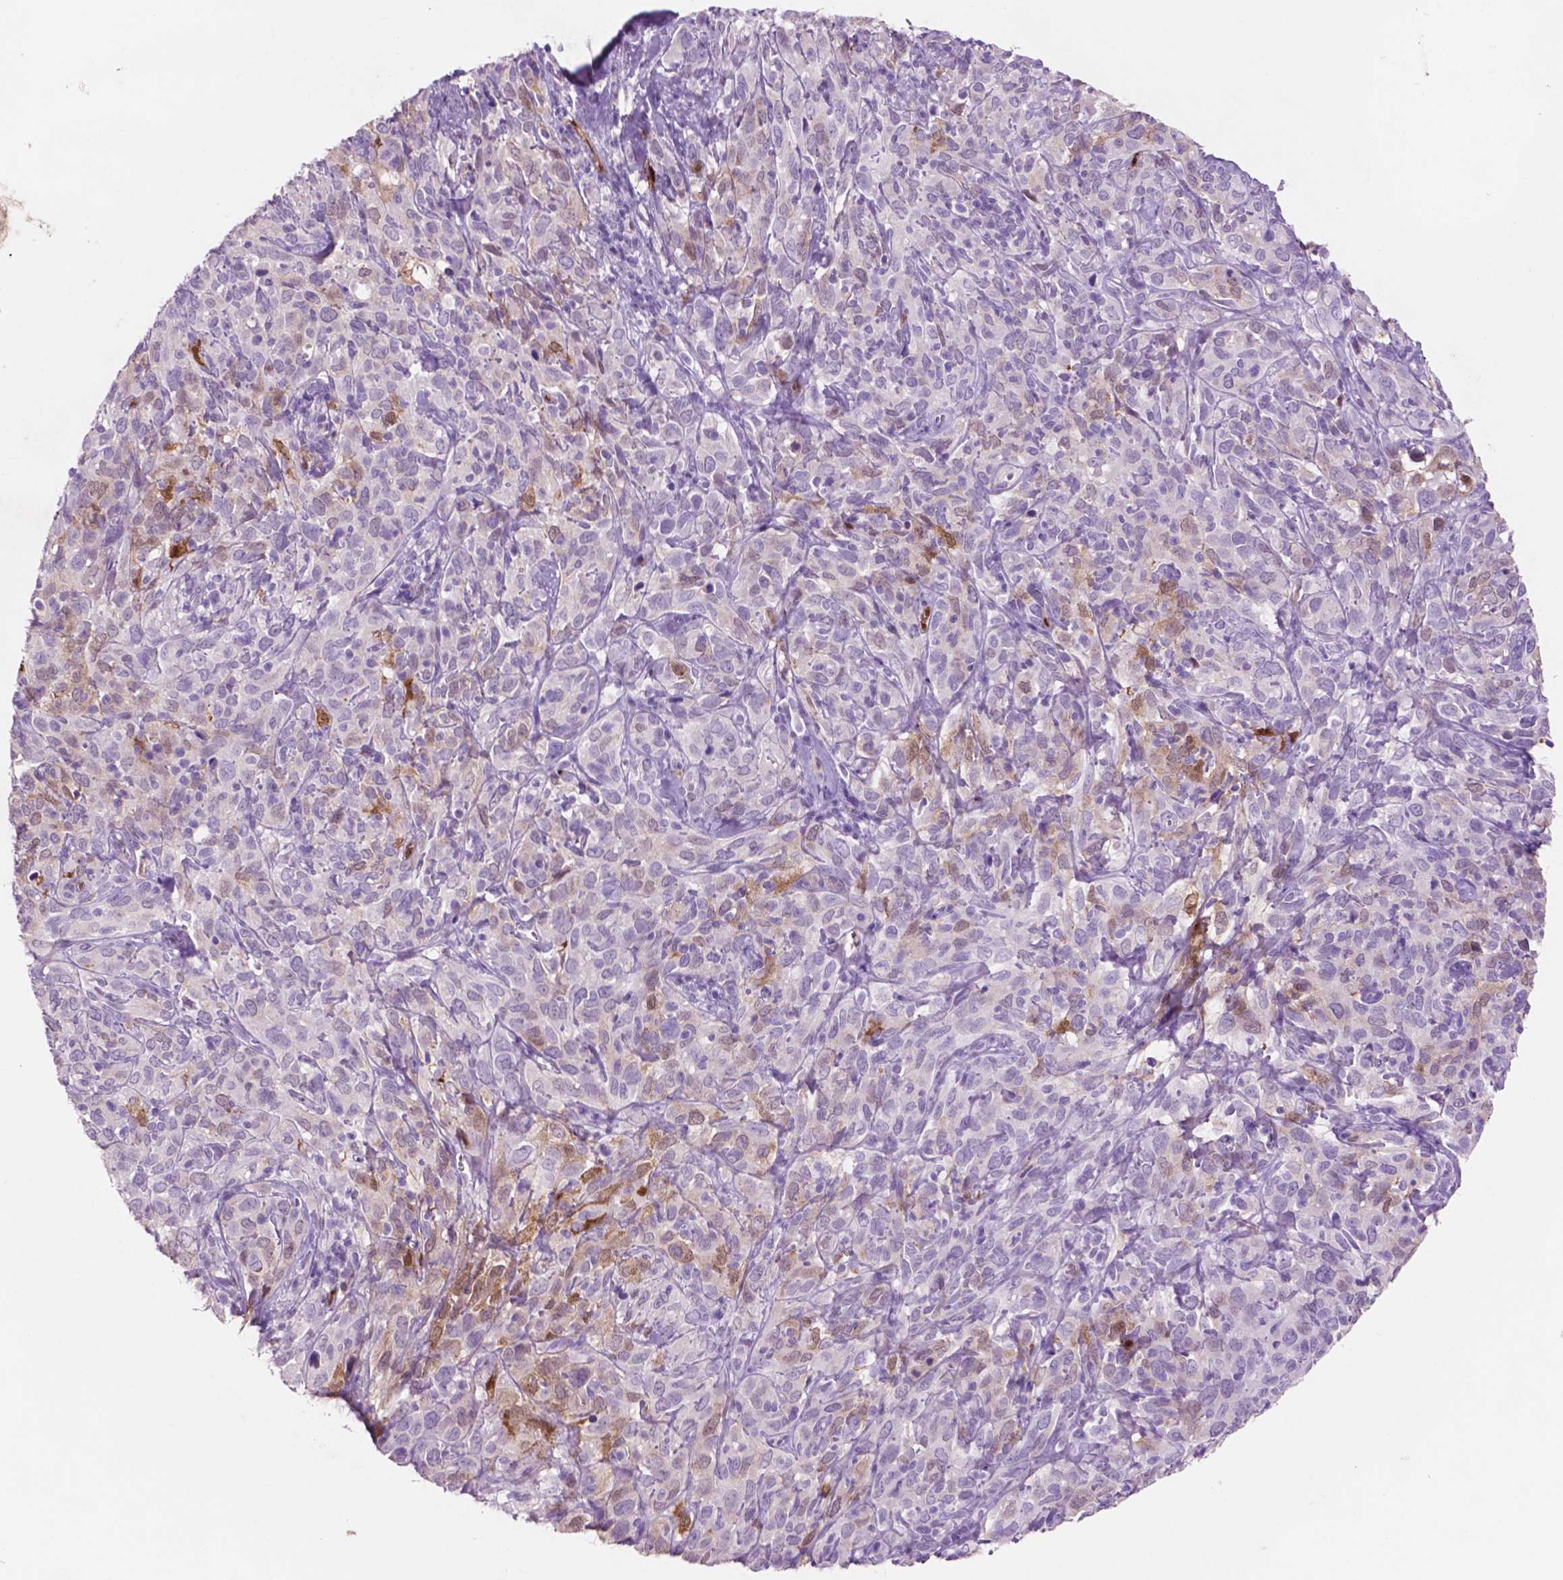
{"staining": {"intensity": "strong", "quantity": "<25%", "location": "cytoplasmic/membranous,nuclear"}, "tissue": "cervical cancer", "cell_type": "Tumor cells", "image_type": "cancer", "snomed": [{"axis": "morphology", "description": "Normal tissue, NOS"}, {"axis": "morphology", "description": "Squamous cell carcinoma, NOS"}, {"axis": "topography", "description": "Cervix"}], "caption": "Immunohistochemical staining of squamous cell carcinoma (cervical) displays medium levels of strong cytoplasmic/membranous and nuclear staining in approximately <25% of tumor cells. The staining is performed using DAB (3,3'-diaminobenzidine) brown chromogen to label protein expression. The nuclei are counter-stained blue using hematoxylin.", "gene": "IDO1", "patient": {"sex": "female", "age": 51}}